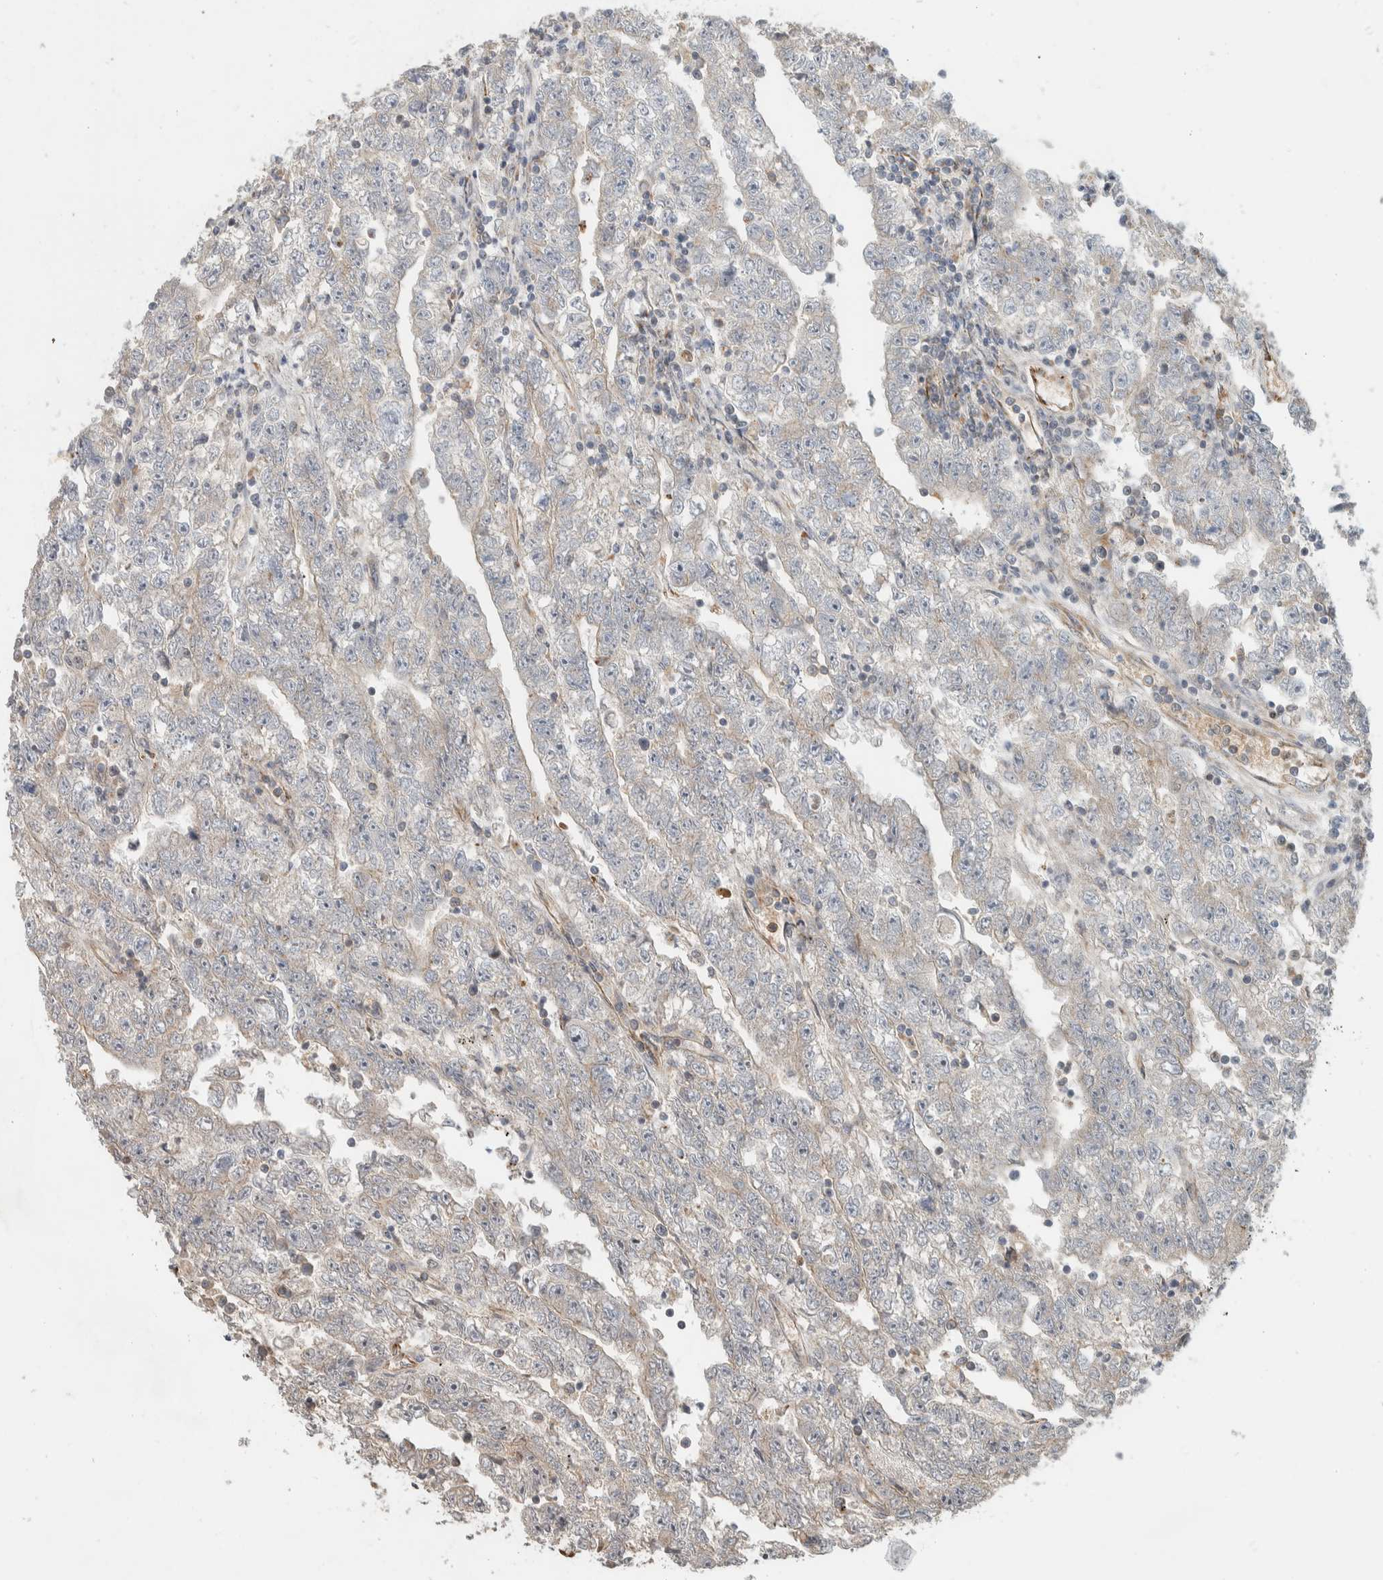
{"staining": {"intensity": "negative", "quantity": "none", "location": "none"}, "tissue": "testis cancer", "cell_type": "Tumor cells", "image_type": "cancer", "snomed": [{"axis": "morphology", "description": "Carcinoma, Embryonal, NOS"}, {"axis": "topography", "description": "Testis"}], "caption": "Embryonal carcinoma (testis) was stained to show a protein in brown. There is no significant staining in tumor cells. Nuclei are stained in blue.", "gene": "DEPTOR", "patient": {"sex": "male", "age": 25}}